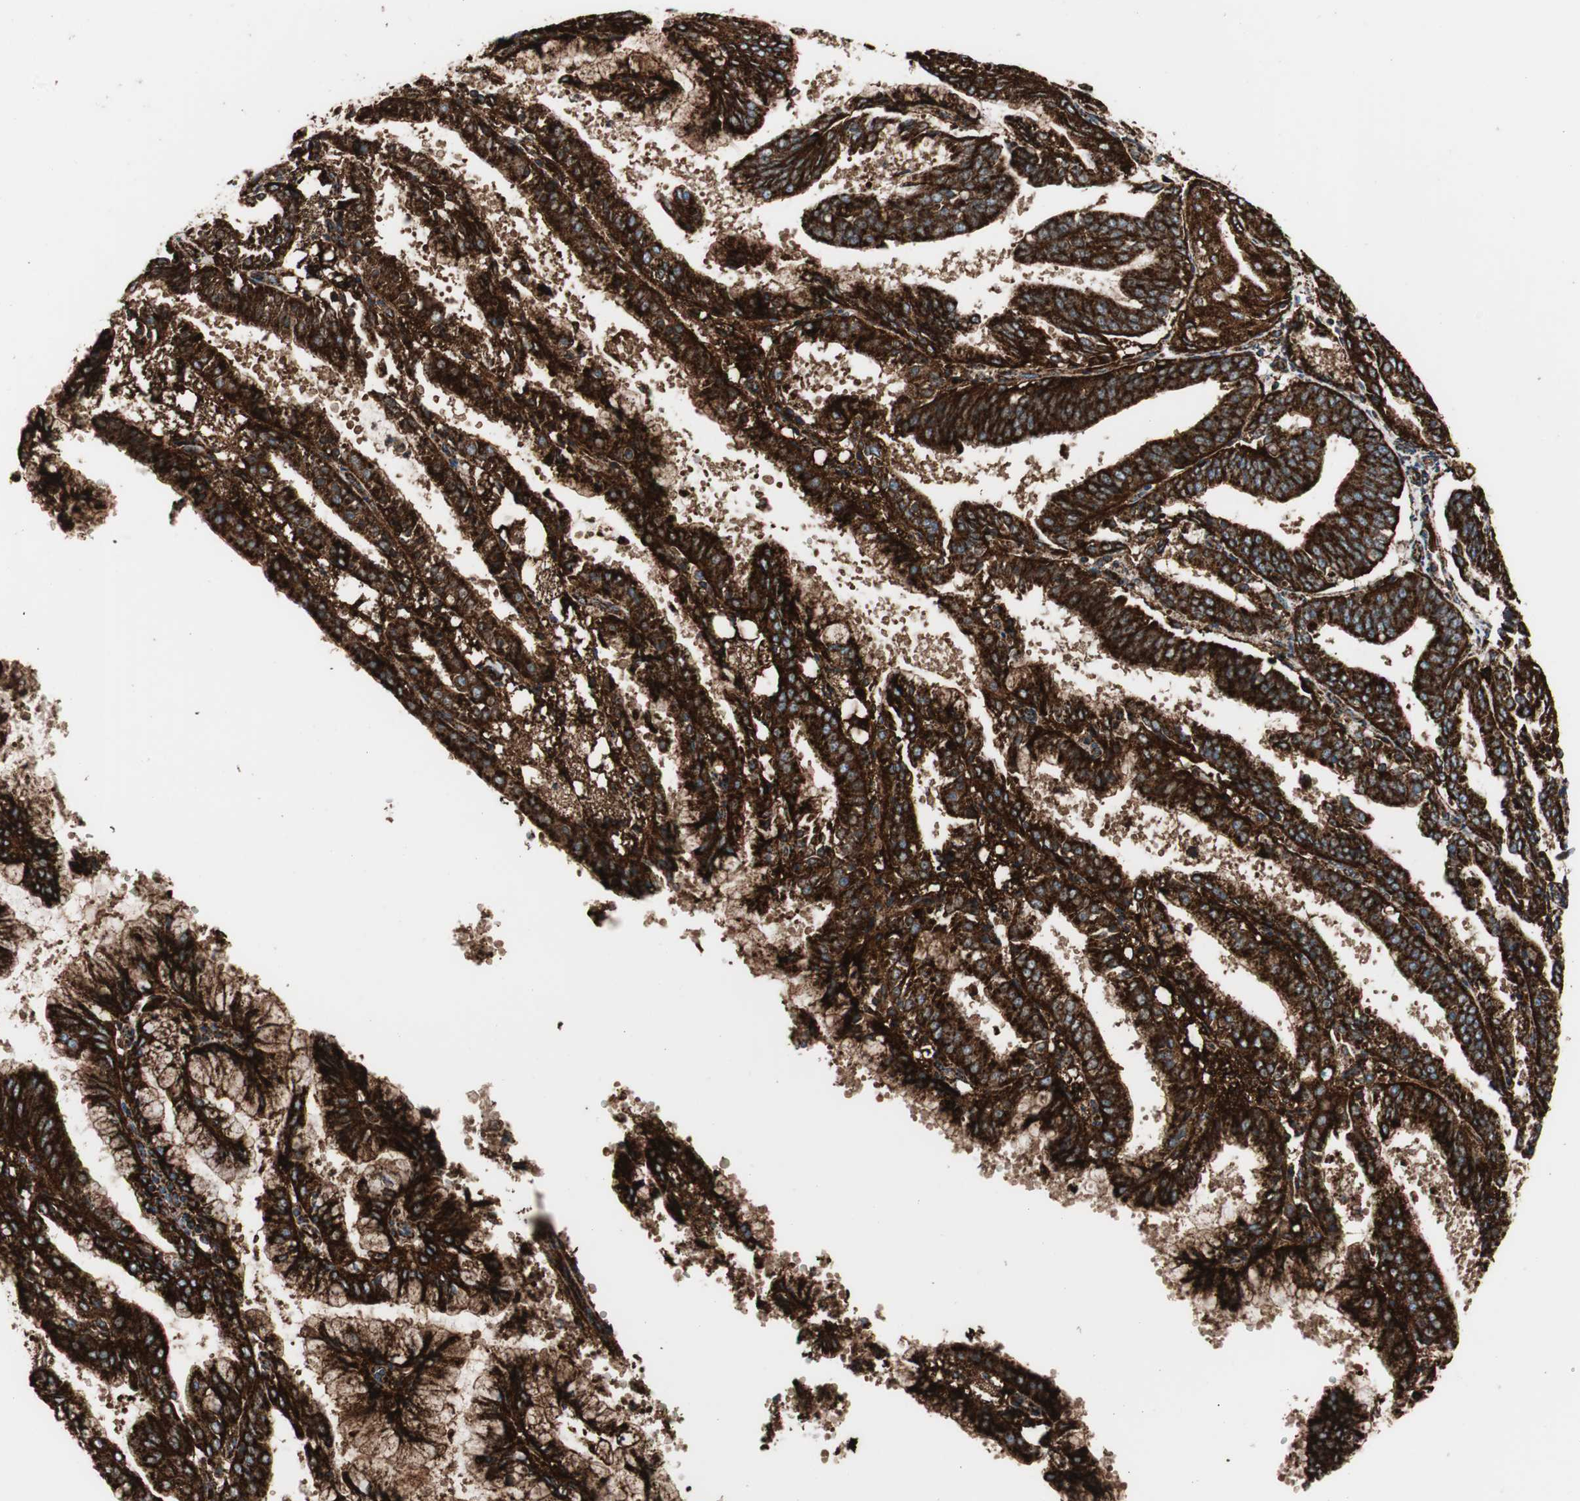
{"staining": {"intensity": "strong", "quantity": ">75%", "location": "cytoplasmic/membranous"}, "tissue": "endometrial cancer", "cell_type": "Tumor cells", "image_type": "cancer", "snomed": [{"axis": "morphology", "description": "Adenocarcinoma, NOS"}, {"axis": "topography", "description": "Endometrium"}], "caption": "IHC histopathology image of adenocarcinoma (endometrial) stained for a protein (brown), which reveals high levels of strong cytoplasmic/membranous positivity in about >75% of tumor cells.", "gene": "LAMP1", "patient": {"sex": "female", "age": 63}}